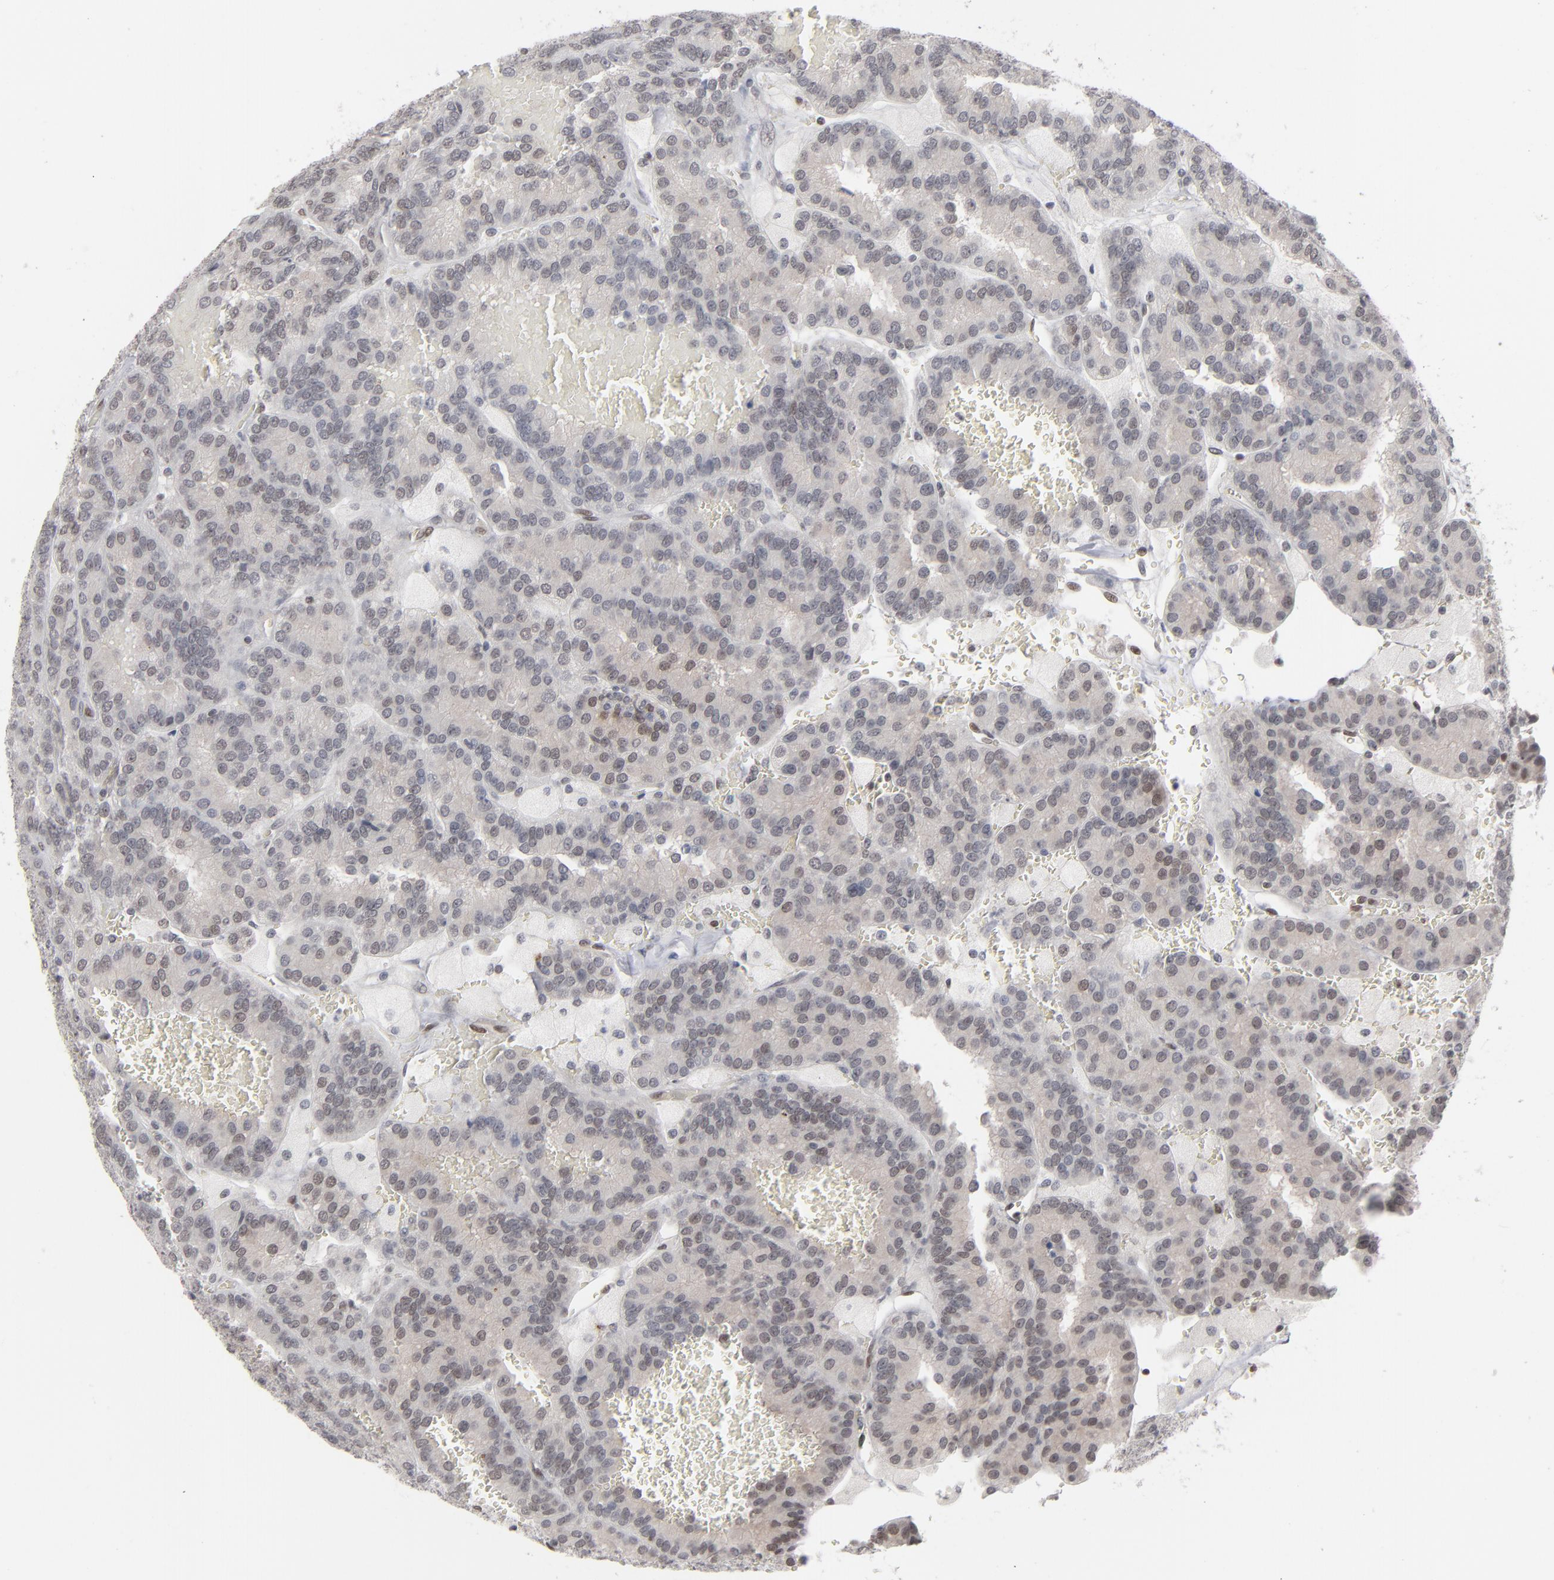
{"staining": {"intensity": "weak", "quantity": "<25%", "location": "nuclear"}, "tissue": "renal cancer", "cell_type": "Tumor cells", "image_type": "cancer", "snomed": [{"axis": "morphology", "description": "Adenocarcinoma, NOS"}, {"axis": "topography", "description": "Kidney"}], "caption": "Image shows no significant protein expression in tumor cells of adenocarcinoma (renal).", "gene": "IRF9", "patient": {"sex": "male", "age": 46}}